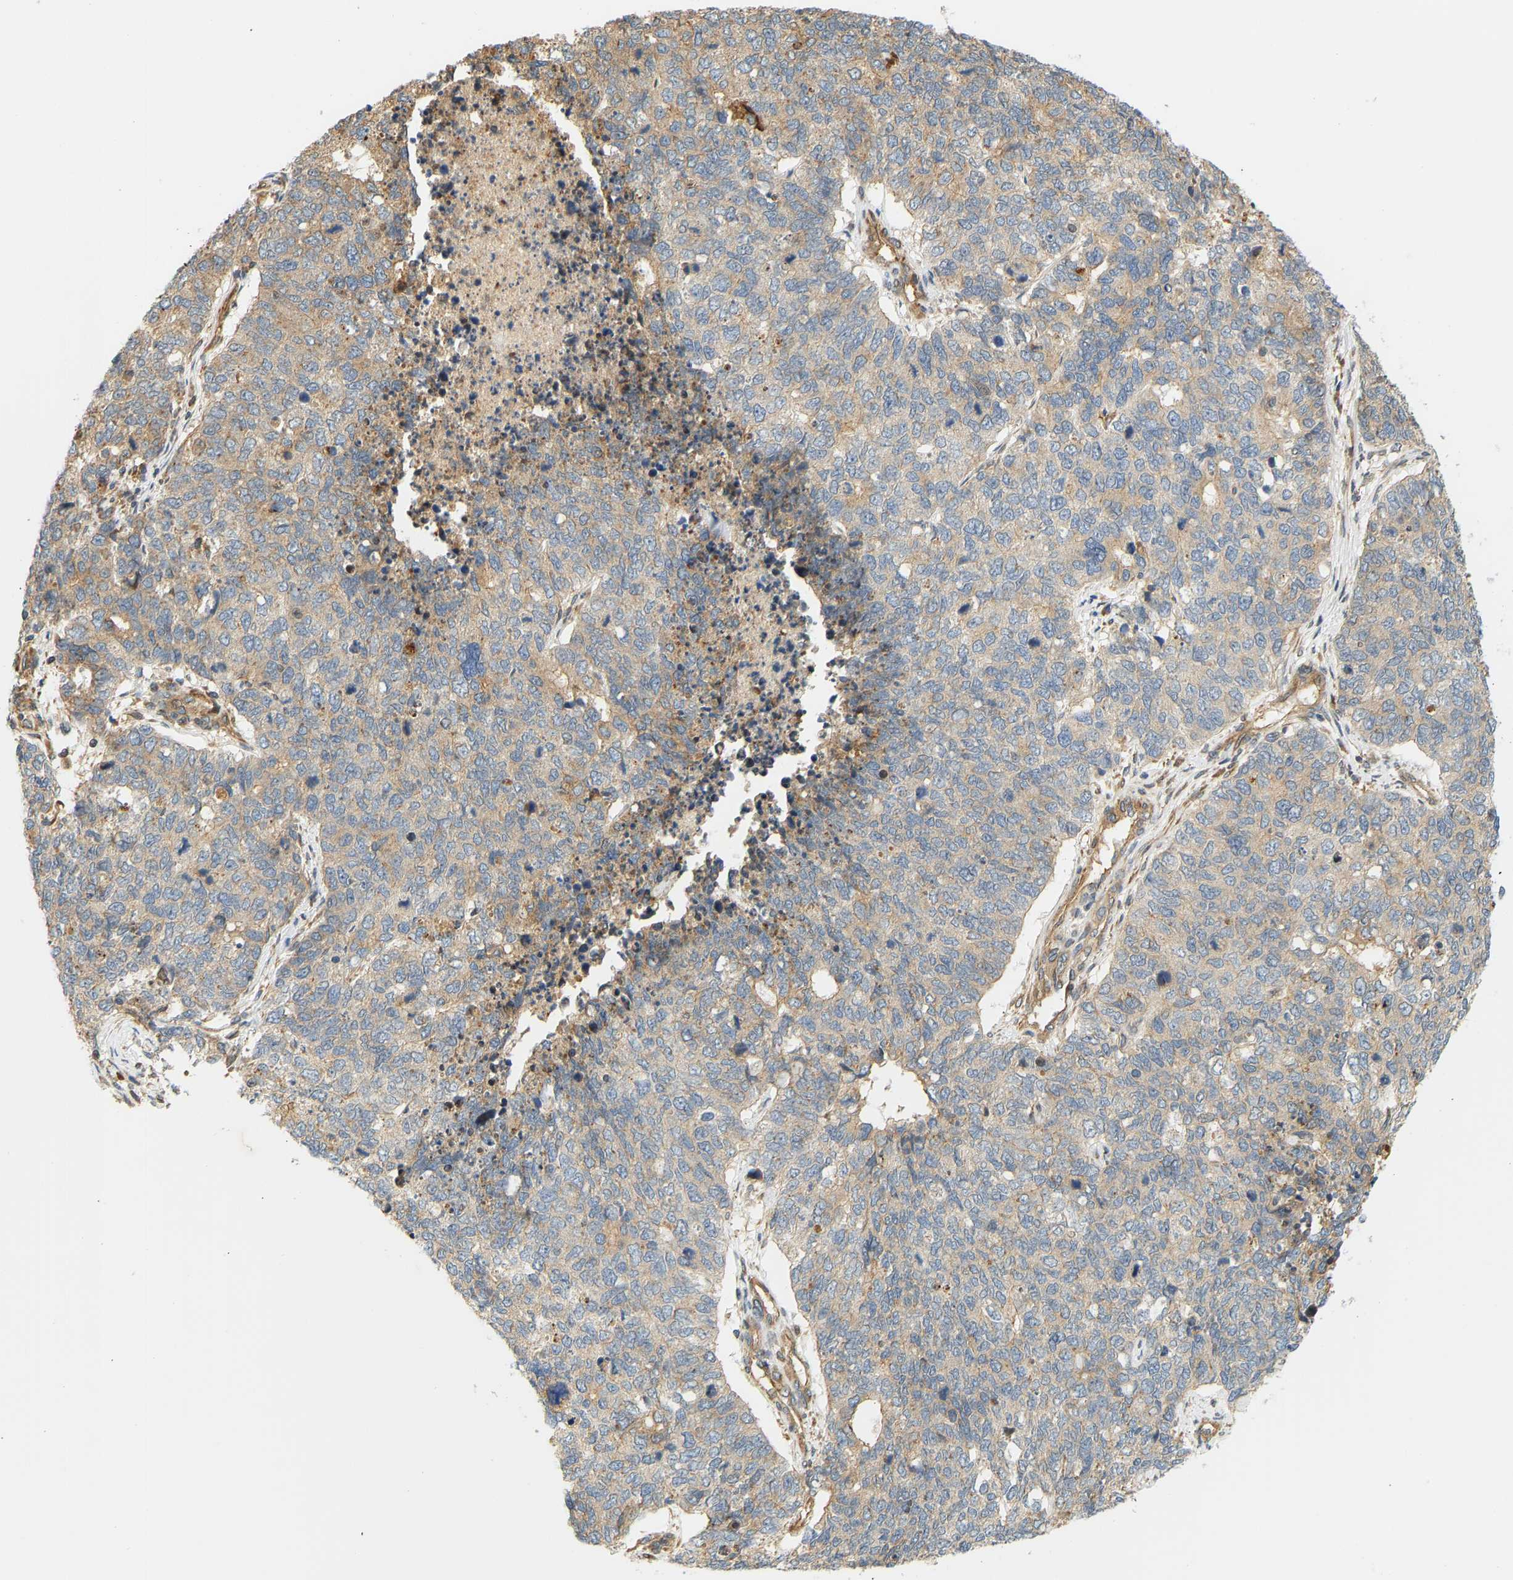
{"staining": {"intensity": "moderate", "quantity": "25%-75%", "location": "cytoplasmic/membranous"}, "tissue": "cervical cancer", "cell_type": "Tumor cells", "image_type": "cancer", "snomed": [{"axis": "morphology", "description": "Squamous cell carcinoma, NOS"}, {"axis": "topography", "description": "Cervix"}], "caption": "Protein expression analysis of cervical cancer (squamous cell carcinoma) exhibits moderate cytoplasmic/membranous expression in approximately 25%-75% of tumor cells. (DAB (3,3'-diaminobenzidine) = brown stain, brightfield microscopy at high magnification).", "gene": "CEP57", "patient": {"sex": "female", "age": 63}}